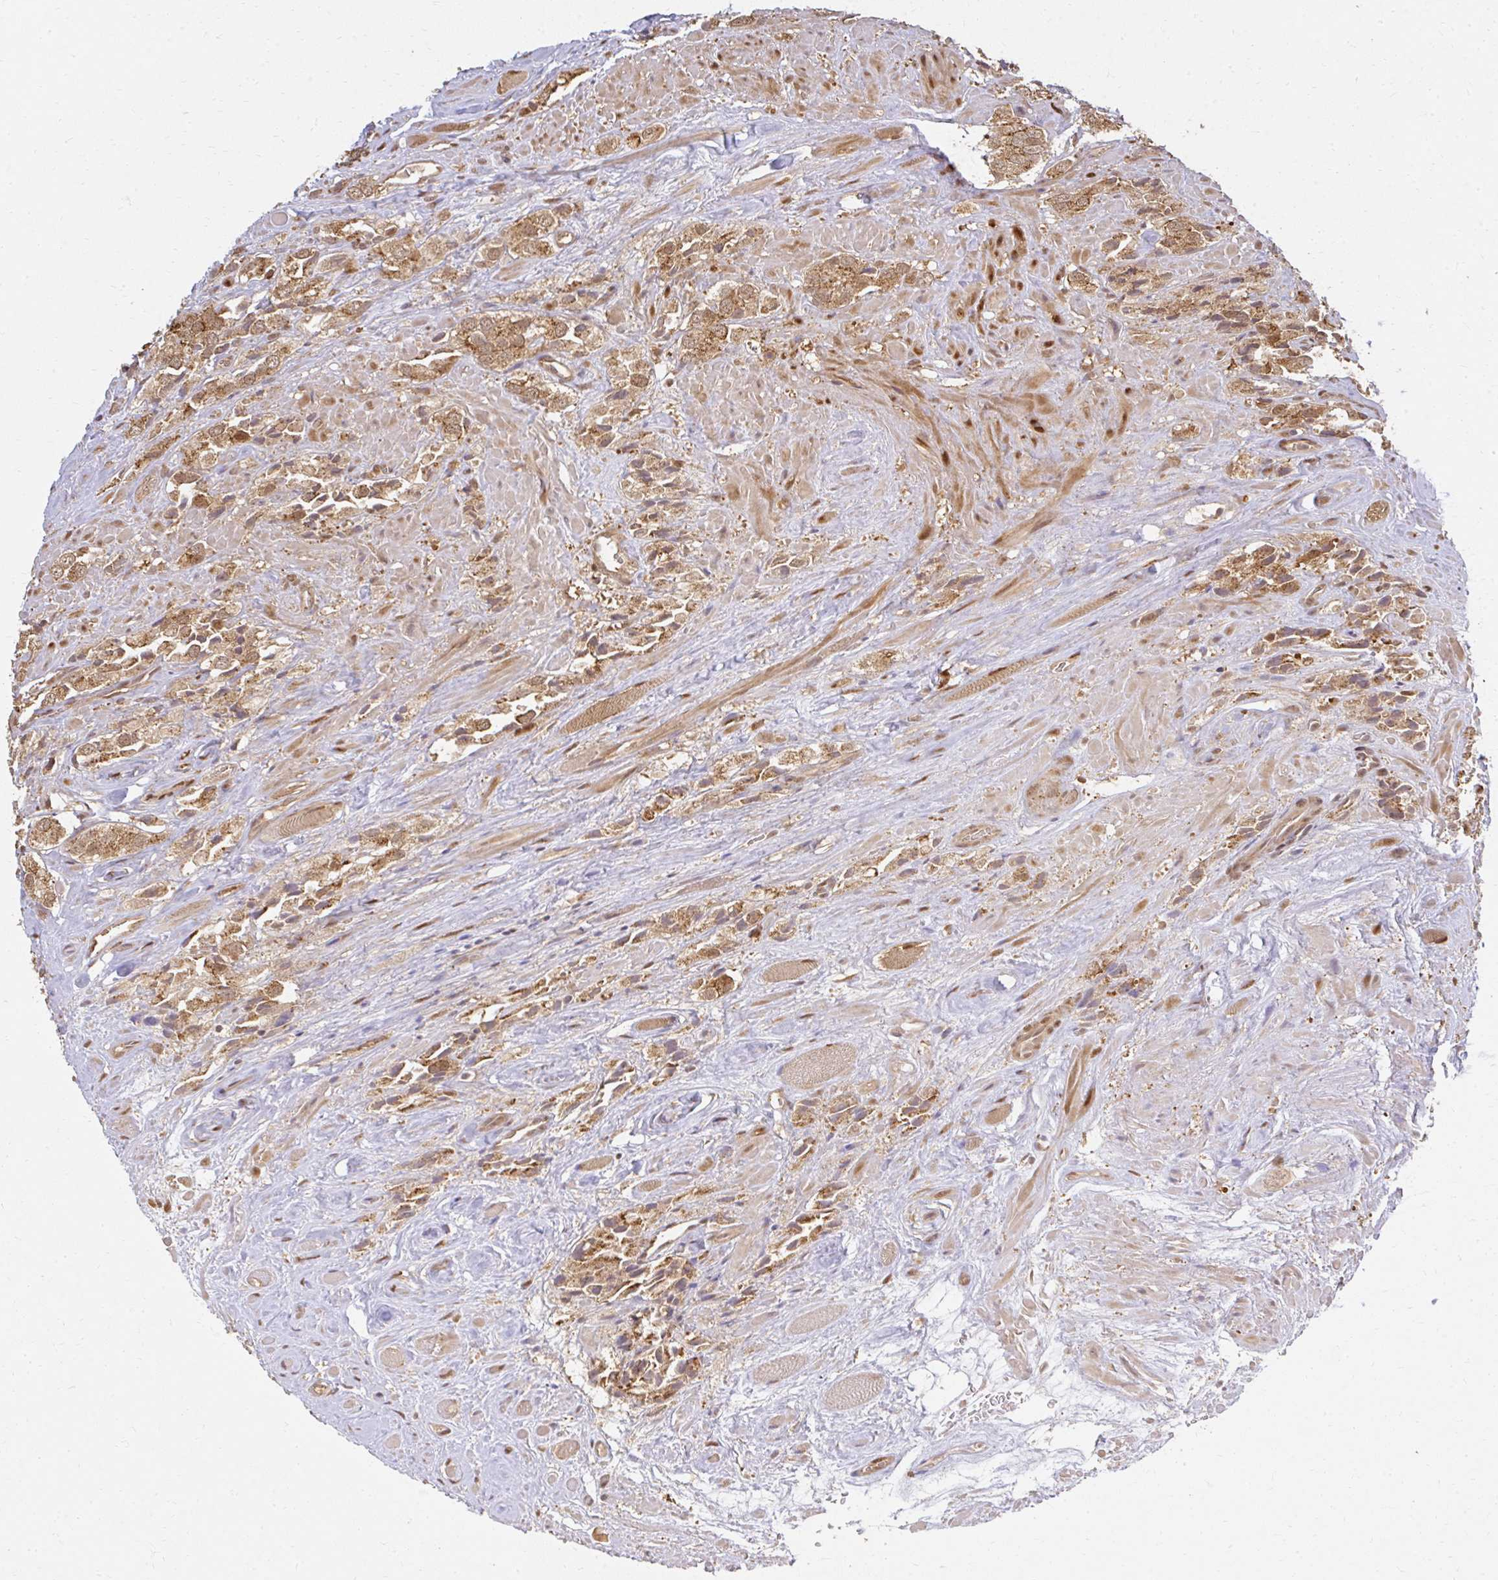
{"staining": {"intensity": "moderate", "quantity": ">75%", "location": "cytoplasmic/membranous"}, "tissue": "prostate cancer", "cell_type": "Tumor cells", "image_type": "cancer", "snomed": [{"axis": "morphology", "description": "Adenocarcinoma, High grade"}, {"axis": "topography", "description": "Prostate and seminal vesicle, NOS"}], "caption": "Immunohistochemical staining of human prostate cancer (high-grade adenocarcinoma) exhibits moderate cytoplasmic/membranous protein expression in approximately >75% of tumor cells.", "gene": "LARS2", "patient": {"sex": "male", "age": 64}}